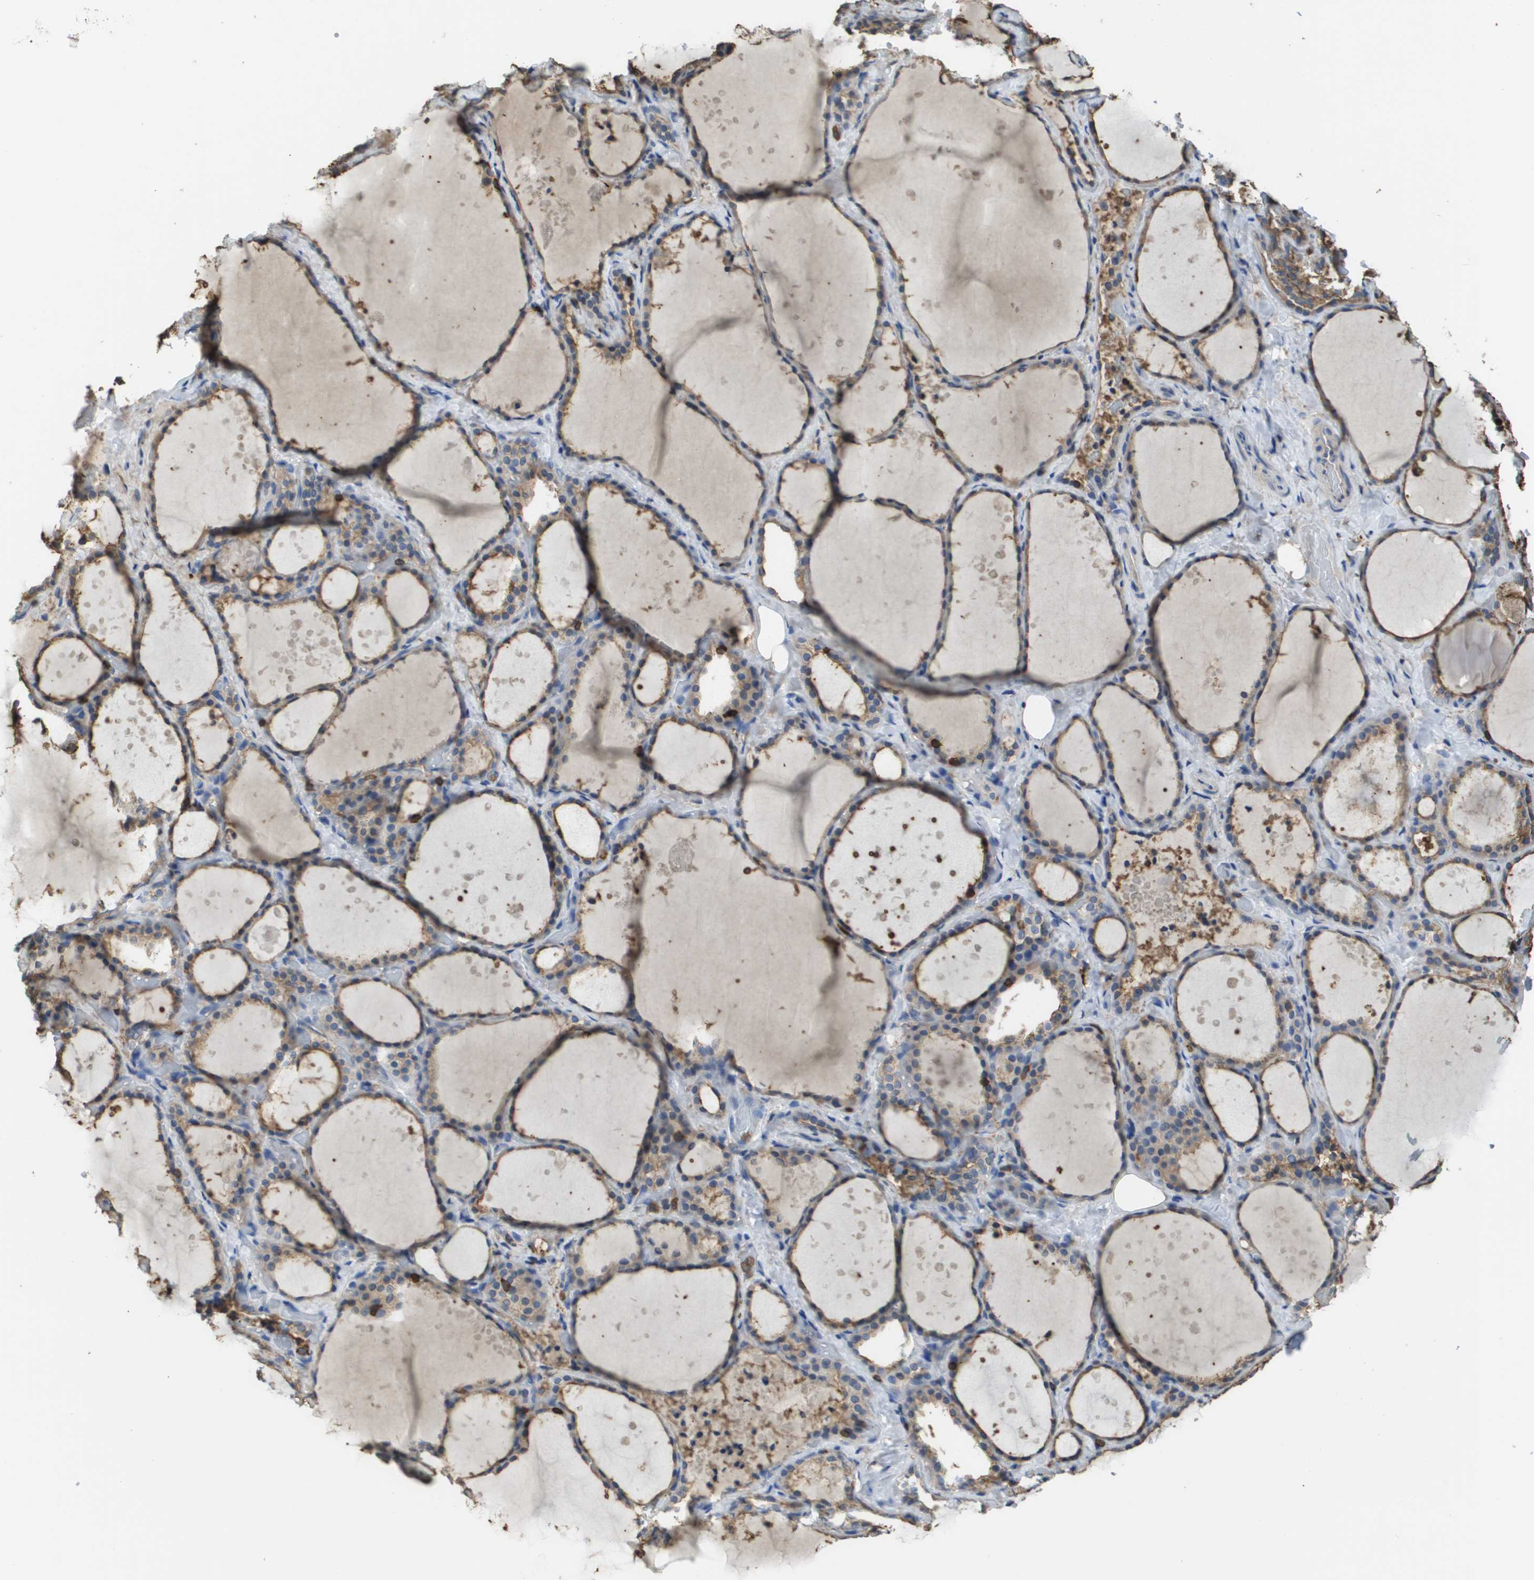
{"staining": {"intensity": "weak", "quantity": ">75%", "location": "cytoplasmic/membranous"}, "tissue": "thyroid gland", "cell_type": "Glandular cells", "image_type": "normal", "snomed": [{"axis": "morphology", "description": "Normal tissue, NOS"}, {"axis": "topography", "description": "Thyroid gland"}], "caption": "Thyroid gland stained with DAB IHC demonstrates low levels of weak cytoplasmic/membranous staining in approximately >75% of glandular cells. The staining was performed using DAB, with brown indicating positive protein expression. Nuclei are stained blue with hematoxylin.", "gene": "PASK", "patient": {"sex": "female", "age": 44}}